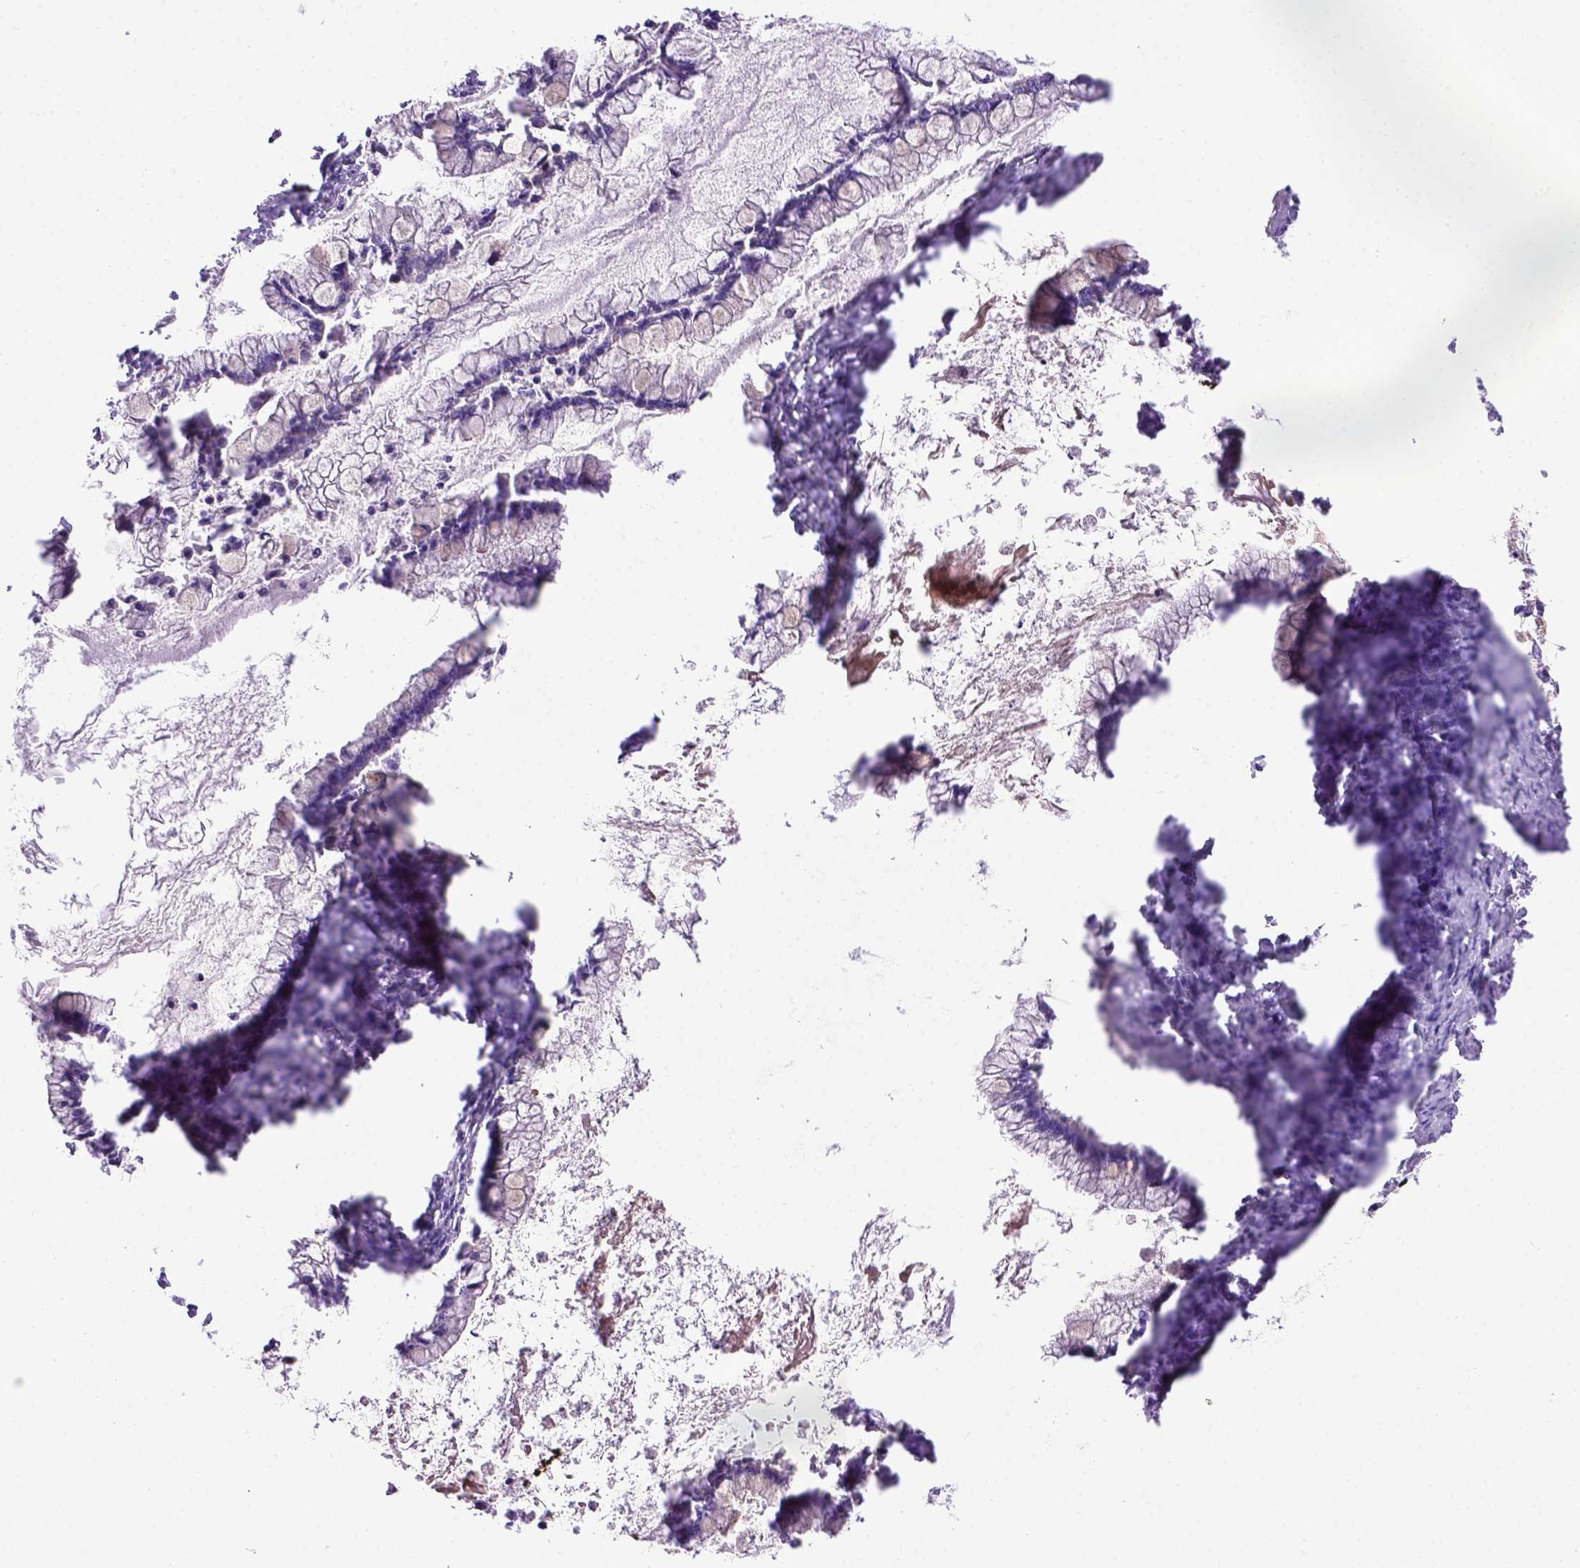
{"staining": {"intensity": "negative", "quantity": "none", "location": "none"}, "tissue": "ovarian cancer", "cell_type": "Tumor cells", "image_type": "cancer", "snomed": [{"axis": "morphology", "description": "Cystadenocarcinoma, mucinous, NOS"}, {"axis": "topography", "description": "Ovary"}], "caption": "The immunohistochemistry image has no significant staining in tumor cells of mucinous cystadenocarcinoma (ovarian) tissue.", "gene": "ADAM12", "patient": {"sex": "female", "age": 67}}